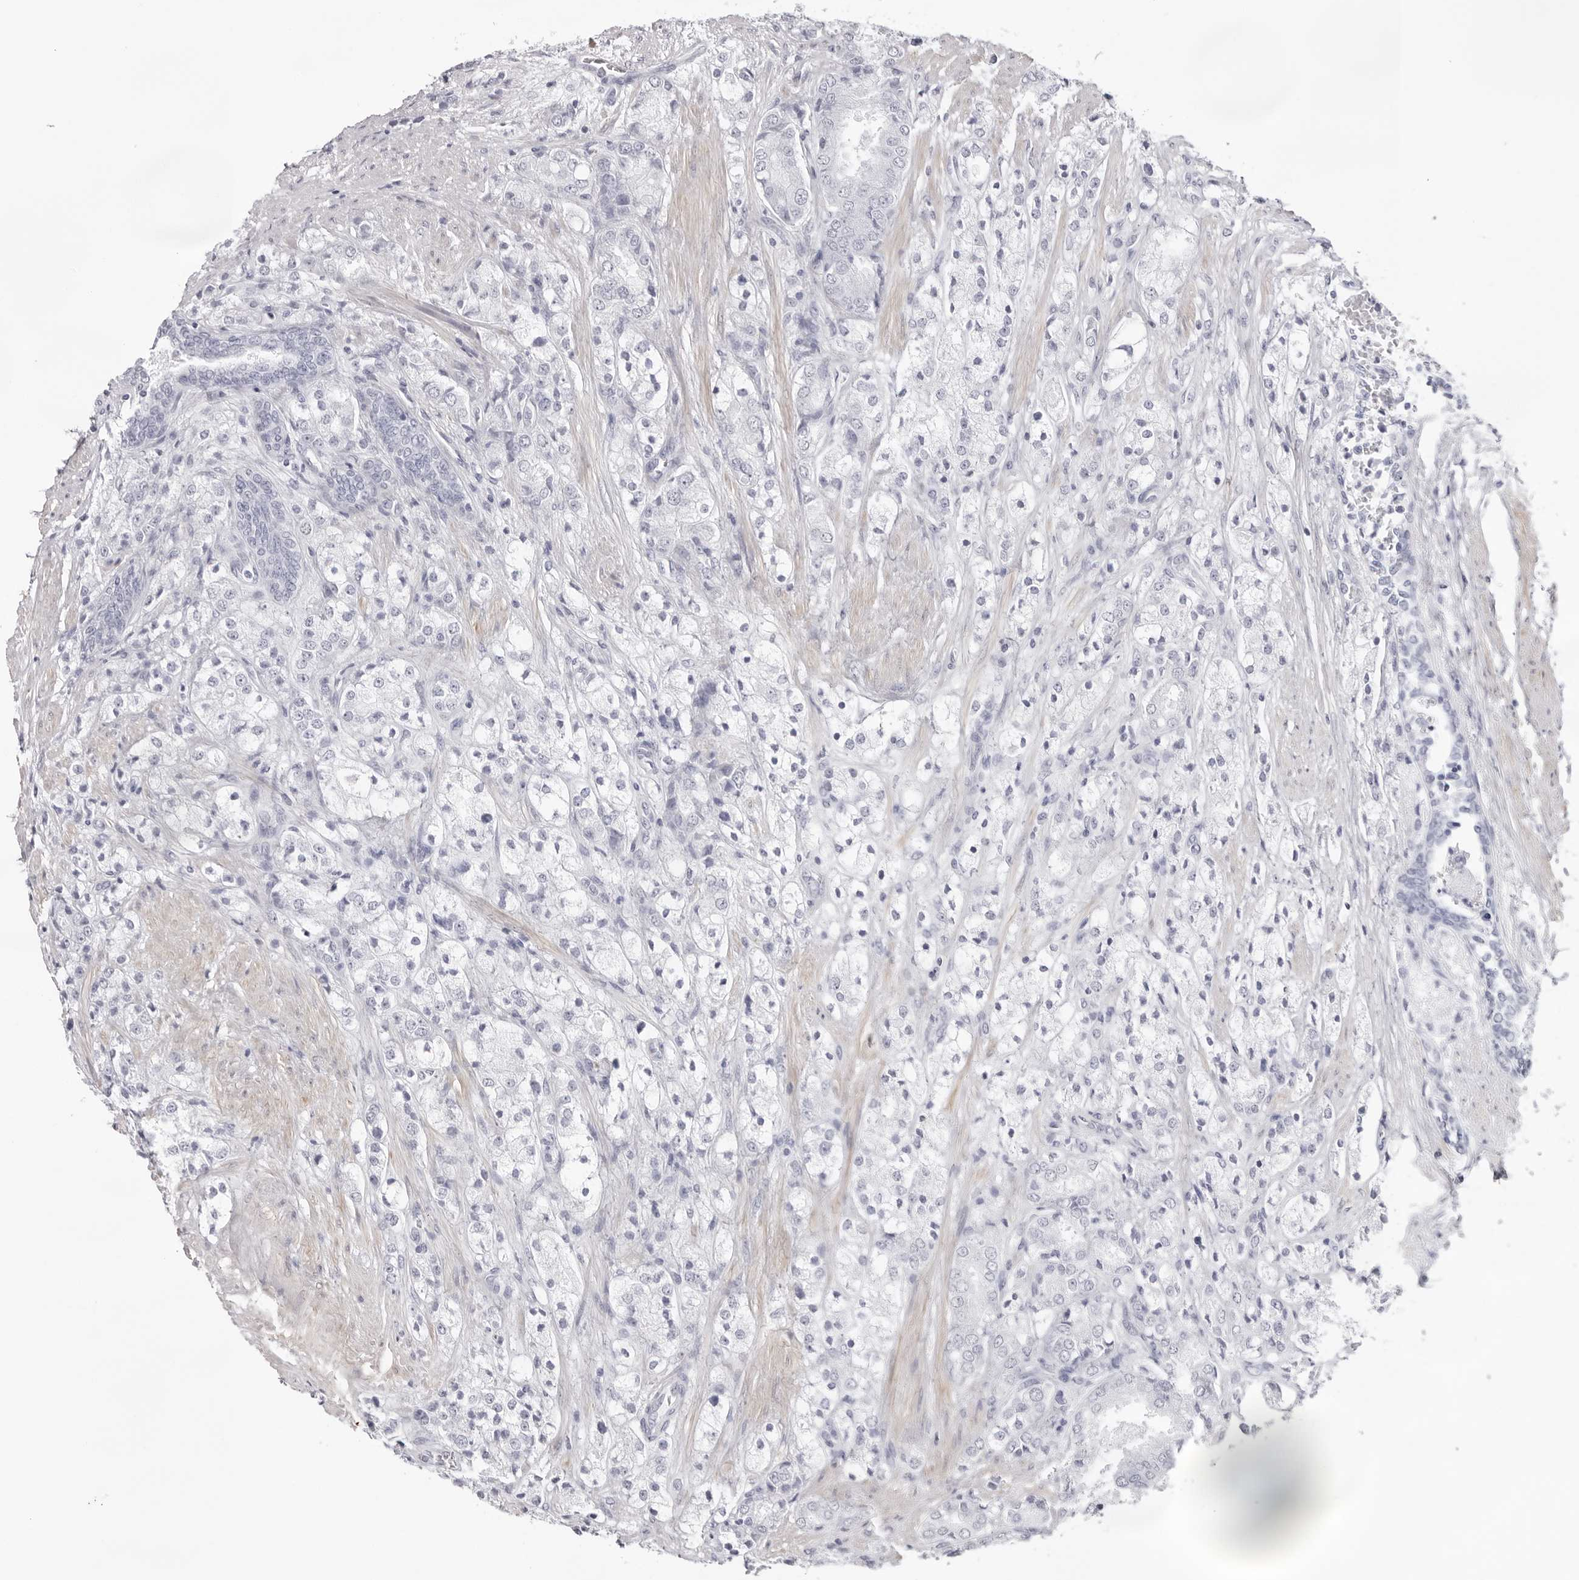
{"staining": {"intensity": "negative", "quantity": "none", "location": "none"}, "tissue": "prostate cancer", "cell_type": "Tumor cells", "image_type": "cancer", "snomed": [{"axis": "morphology", "description": "Adenocarcinoma, High grade"}, {"axis": "topography", "description": "Prostate"}], "caption": "Human prostate cancer stained for a protein using immunohistochemistry shows no staining in tumor cells.", "gene": "INSL3", "patient": {"sex": "male", "age": 50}}